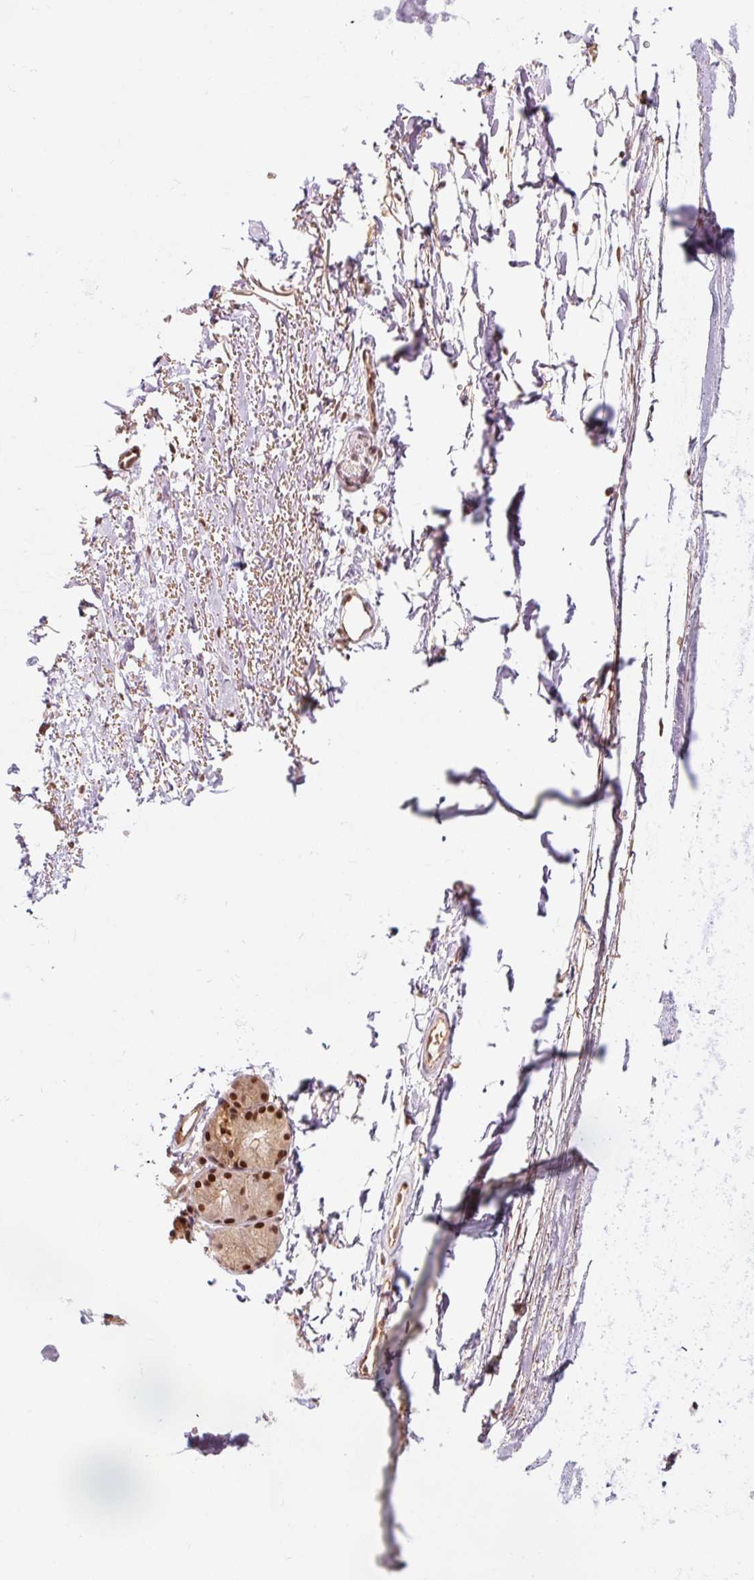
{"staining": {"intensity": "moderate", "quantity": ">75%", "location": "cytoplasmic/membranous,nuclear"}, "tissue": "soft tissue", "cell_type": "Fibroblasts", "image_type": "normal", "snomed": [{"axis": "morphology", "description": "Normal tissue, NOS"}, {"axis": "topography", "description": "Cartilage tissue"}, {"axis": "topography", "description": "Nasopharynx"}], "caption": "Immunohistochemistry (IHC) micrograph of normal soft tissue stained for a protein (brown), which exhibits medium levels of moderate cytoplasmic/membranous,nuclear expression in about >75% of fibroblasts.", "gene": "CSTF1", "patient": {"sex": "male", "age": 56}}